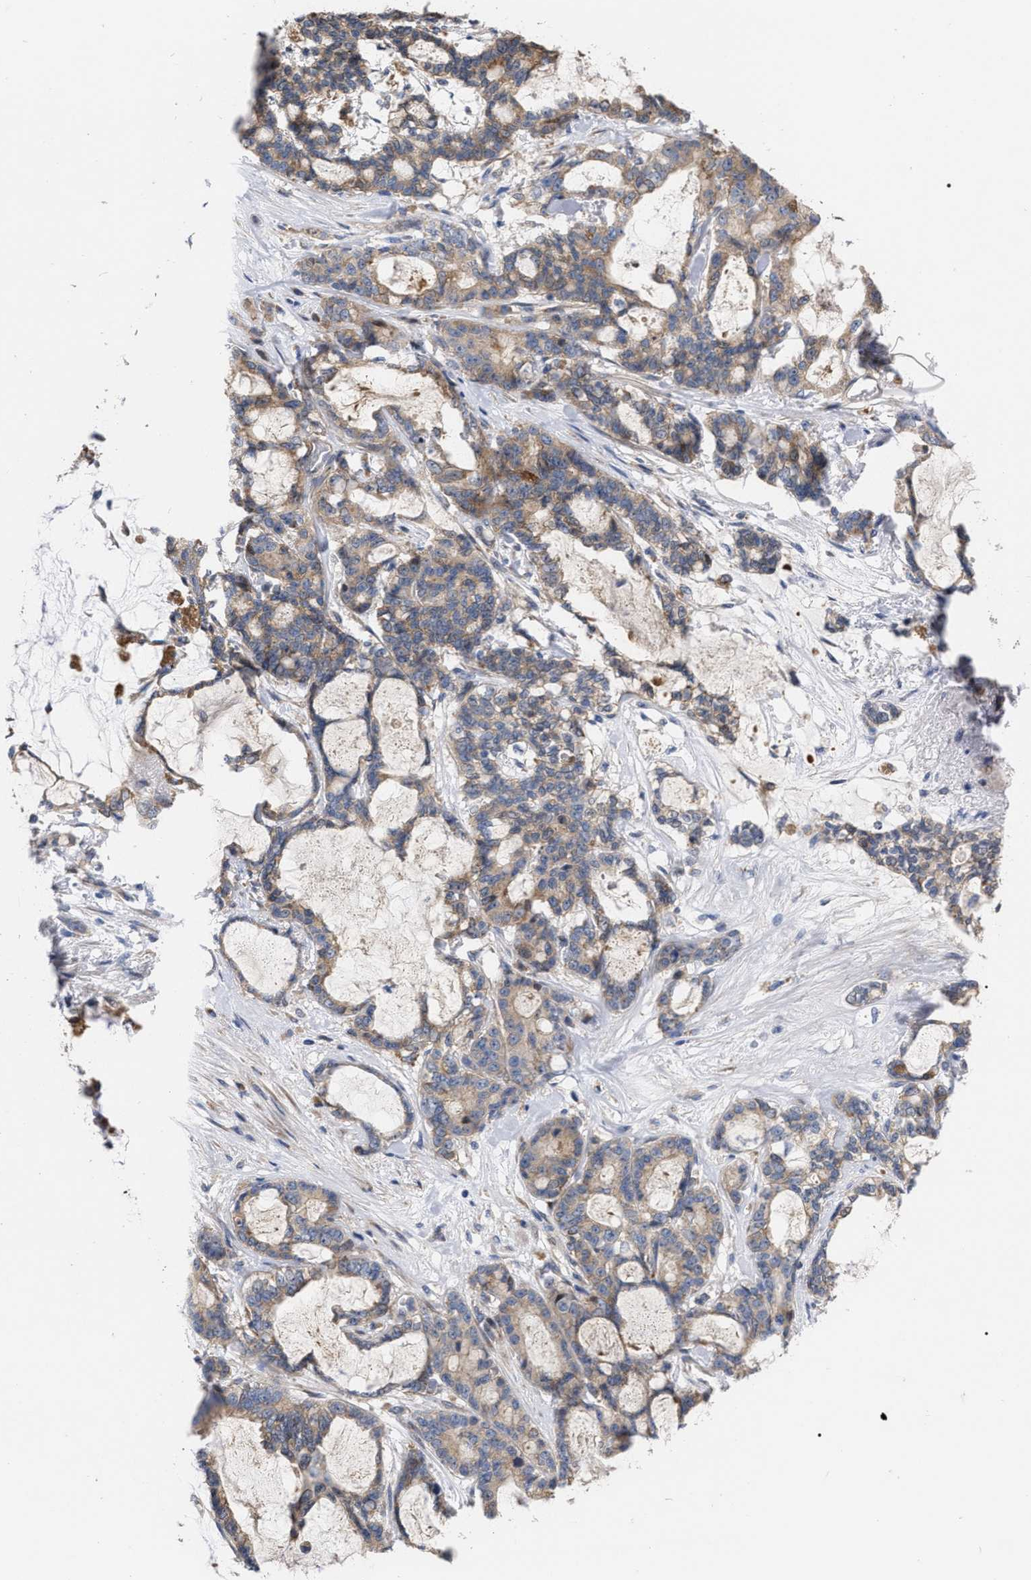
{"staining": {"intensity": "weak", "quantity": ">75%", "location": "cytoplasmic/membranous"}, "tissue": "pancreatic cancer", "cell_type": "Tumor cells", "image_type": "cancer", "snomed": [{"axis": "morphology", "description": "Adenocarcinoma, NOS"}, {"axis": "topography", "description": "Pancreas"}], "caption": "Pancreatic cancer stained for a protein (brown) demonstrates weak cytoplasmic/membranous positive staining in approximately >75% of tumor cells.", "gene": "MLST8", "patient": {"sex": "female", "age": 73}}